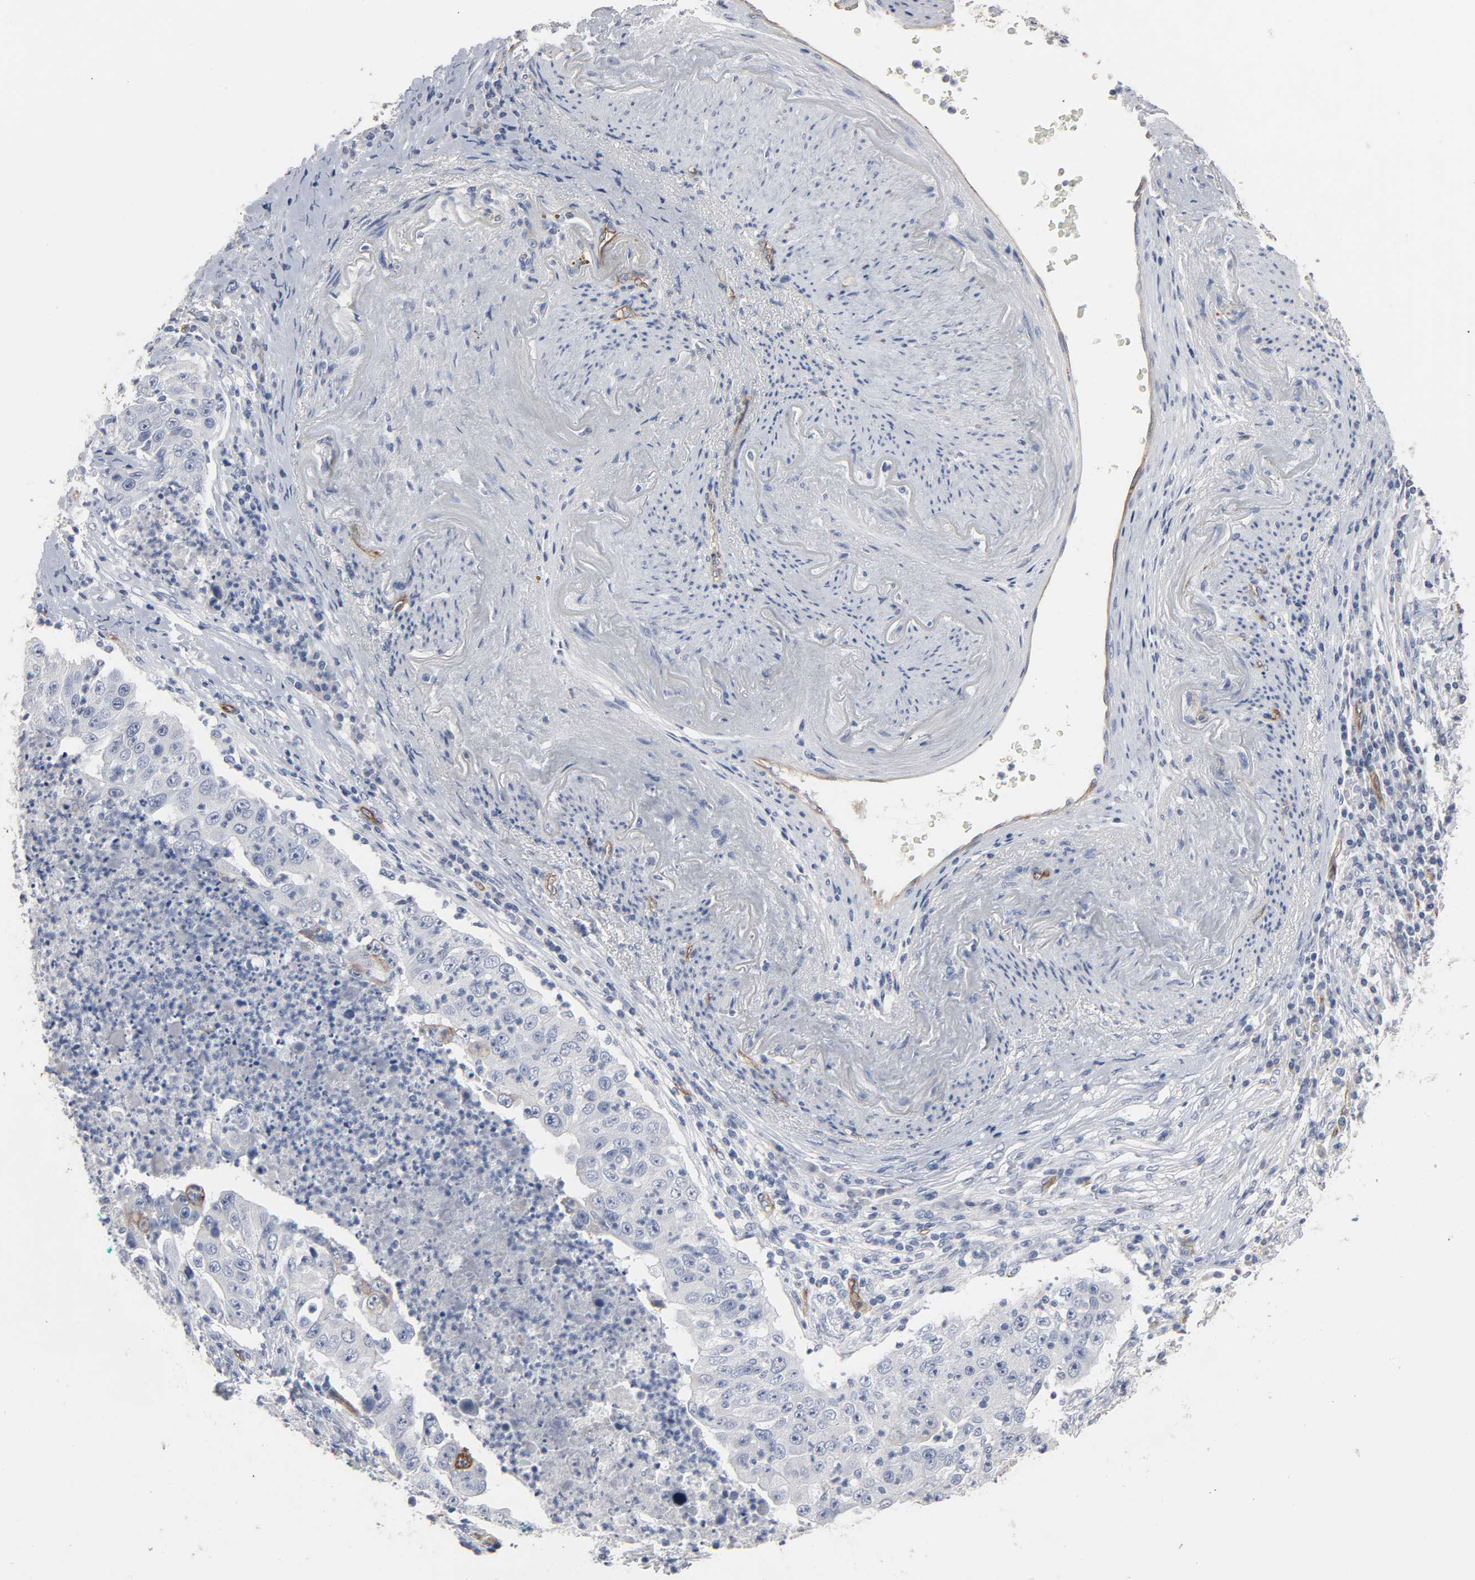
{"staining": {"intensity": "negative", "quantity": "none", "location": "none"}, "tissue": "lung cancer", "cell_type": "Tumor cells", "image_type": "cancer", "snomed": [{"axis": "morphology", "description": "Squamous cell carcinoma, NOS"}, {"axis": "topography", "description": "Lung"}], "caption": "Histopathology image shows no significant protein staining in tumor cells of squamous cell carcinoma (lung).", "gene": "KDR", "patient": {"sex": "male", "age": 64}}